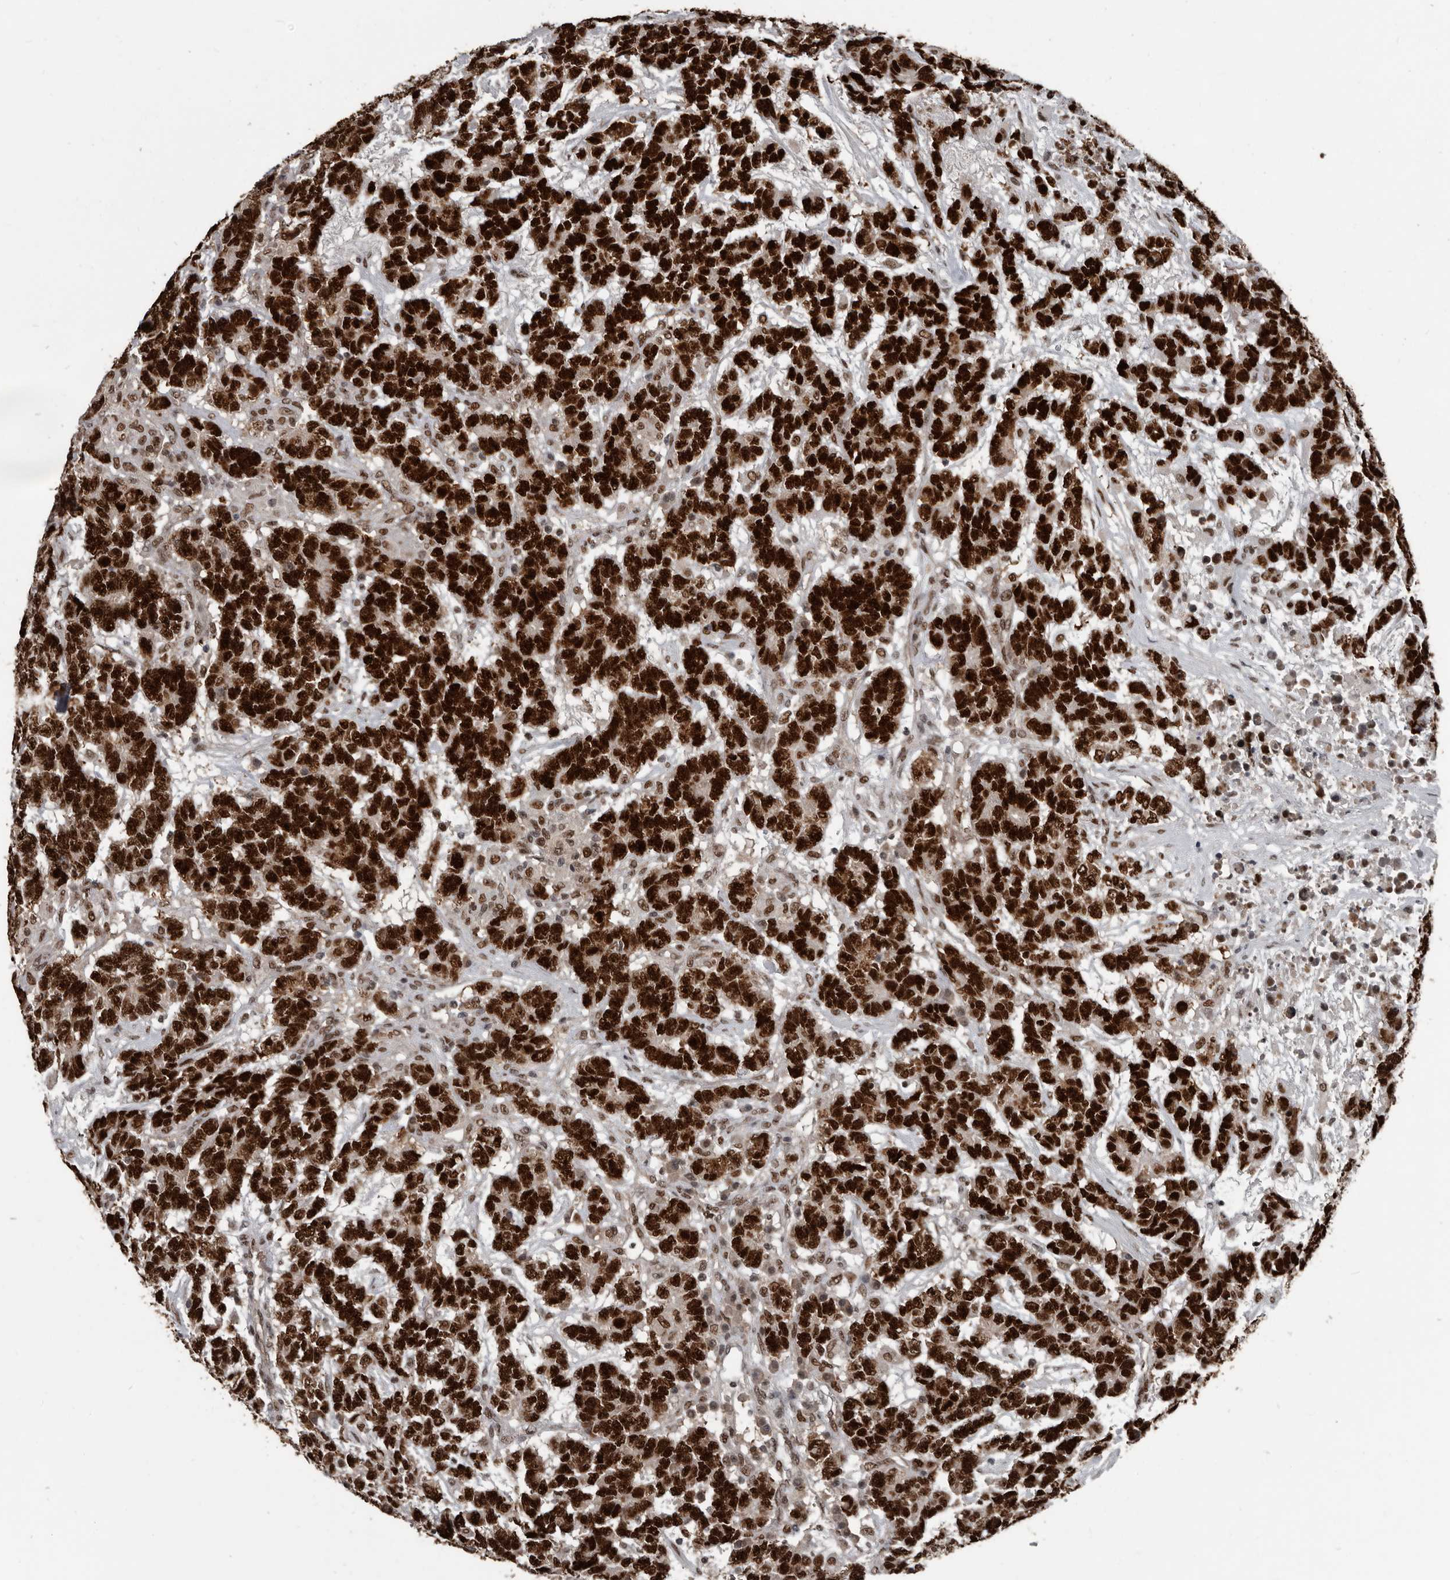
{"staining": {"intensity": "strong", "quantity": ">75%", "location": "nuclear"}, "tissue": "testis cancer", "cell_type": "Tumor cells", "image_type": "cancer", "snomed": [{"axis": "morphology", "description": "Carcinoma, Embryonal, NOS"}, {"axis": "topography", "description": "Testis"}], "caption": "IHC staining of testis cancer (embryonal carcinoma), which exhibits high levels of strong nuclear staining in approximately >75% of tumor cells indicating strong nuclear protein positivity. The staining was performed using DAB (3,3'-diaminobenzidine) (brown) for protein detection and nuclei were counterstained in hematoxylin (blue).", "gene": "CHD1L", "patient": {"sex": "male", "age": 26}}